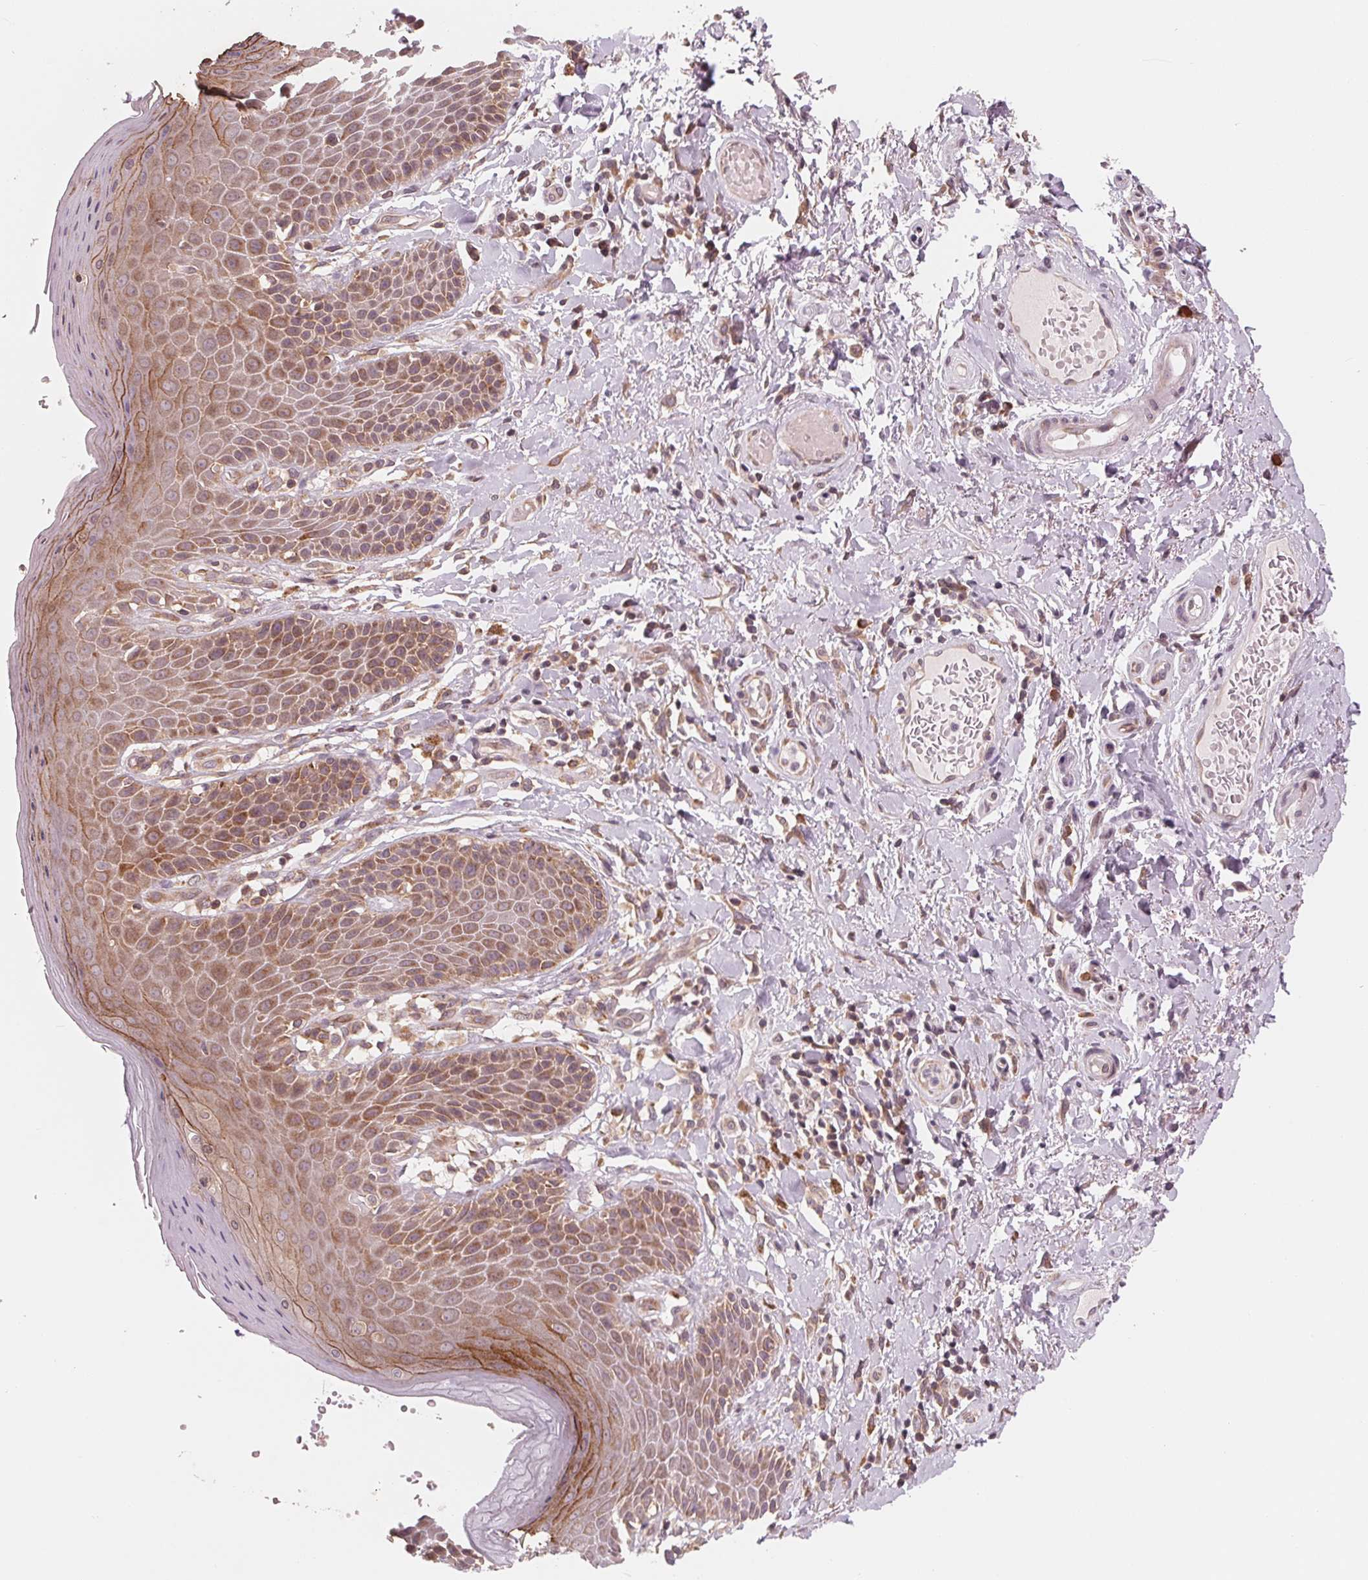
{"staining": {"intensity": "moderate", "quantity": ">75%", "location": "cytoplasmic/membranous"}, "tissue": "skin", "cell_type": "Epidermal cells", "image_type": "normal", "snomed": [{"axis": "morphology", "description": "Normal tissue, NOS"}, {"axis": "topography", "description": "Anal"}, {"axis": "topography", "description": "Peripheral nerve tissue"}], "caption": "Immunohistochemistry (DAB (3,3'-diaminobenzidine)) staining of normal skin reveals moderate cytoplasmic/membranous protein positivity in about >75% of epidermal cells. (DAB (3,3'-diaminobenzidine) IHC, brown staining for protein, blue staining for nuclei).", "gene": "GIGYF2", "patient": {"sex": "male", "age": 51}}